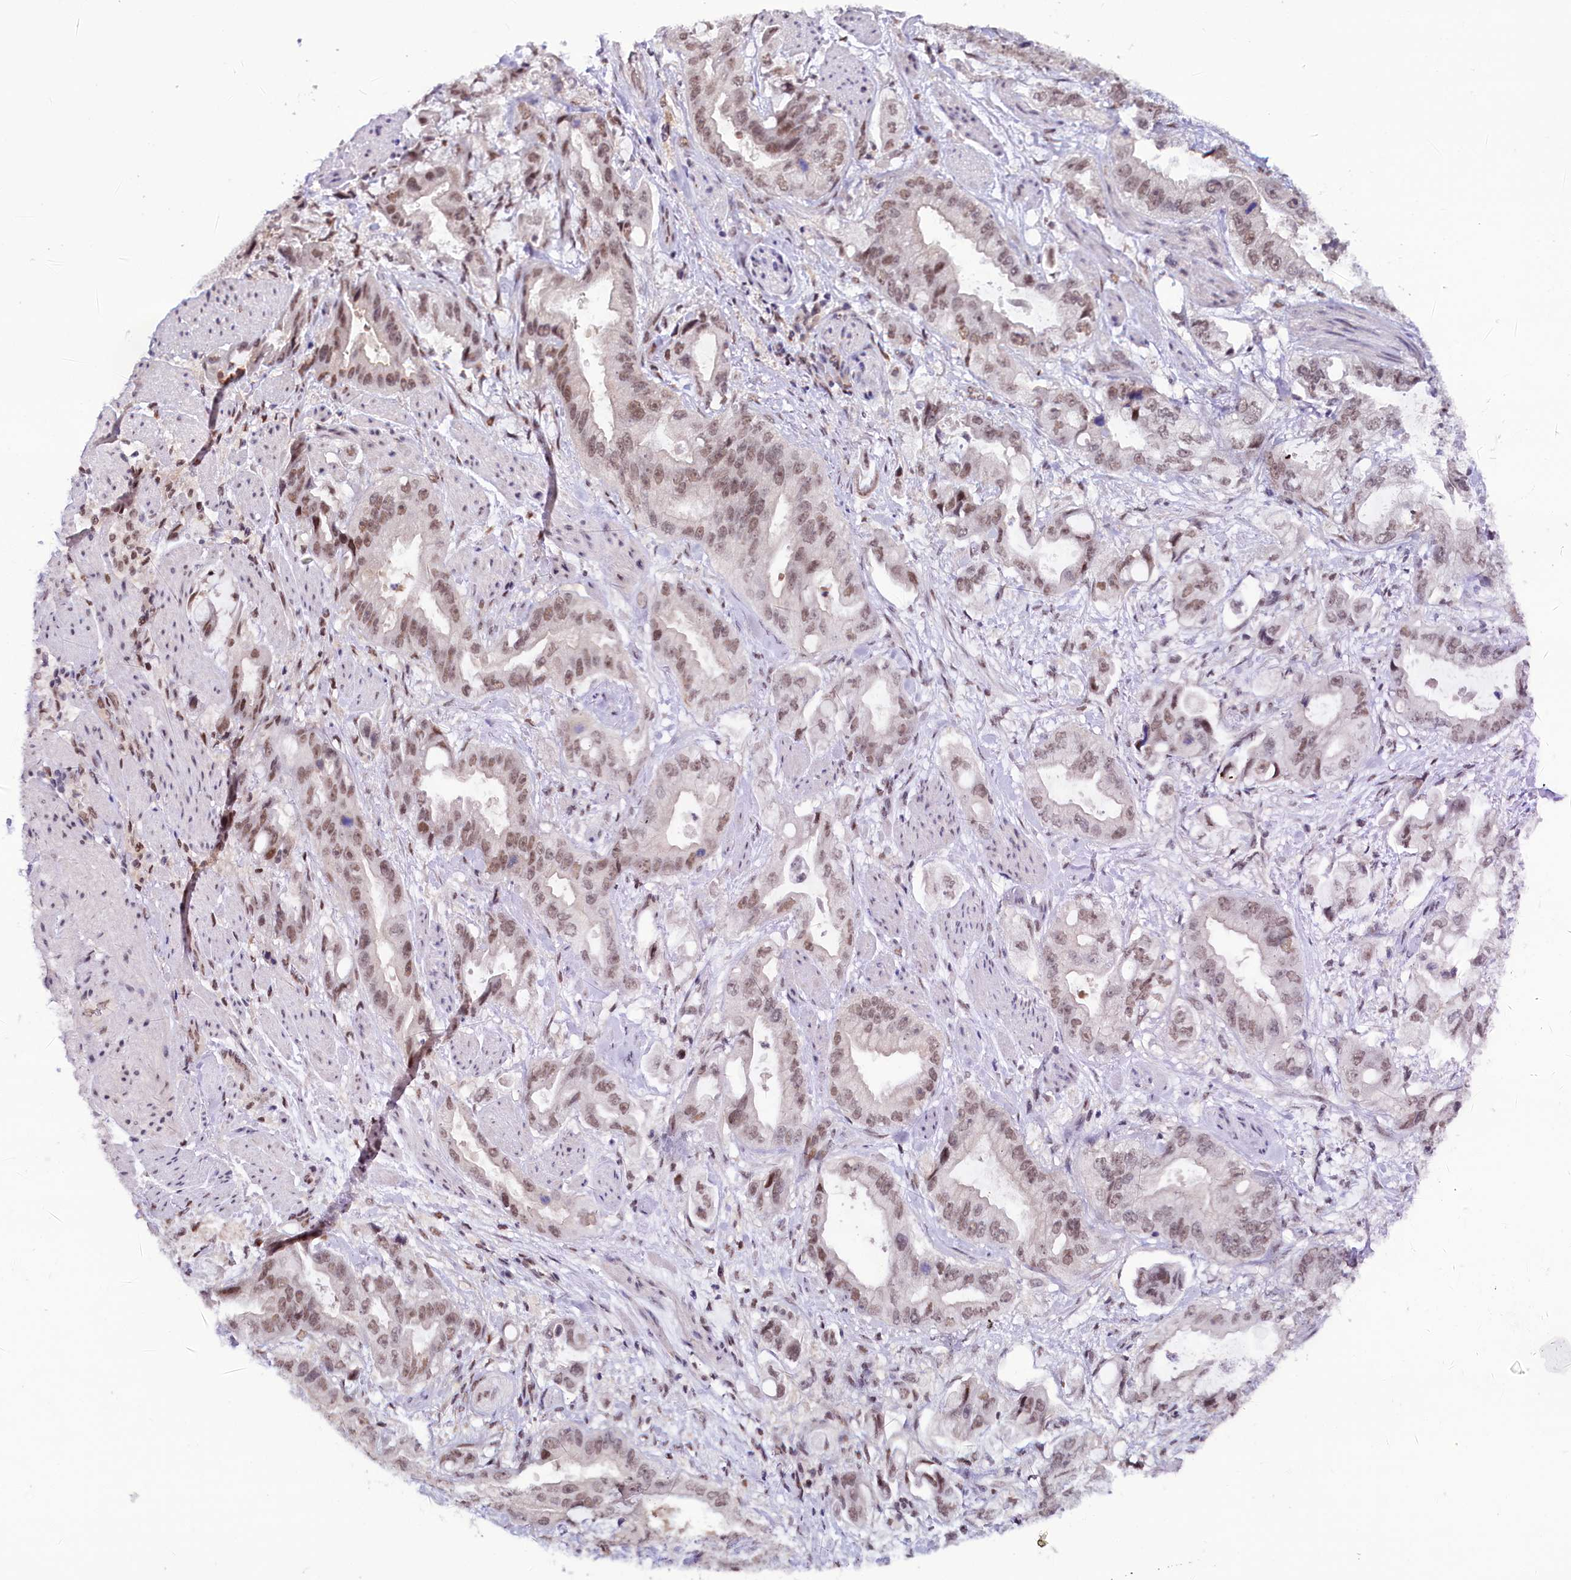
{"staining": {"intensity": "moderate", "quantity": ">75%", "location": "nuclear"}, "tissue": "stomach cancer", "cell_type": "Tumor cells", "image_type": "cancer", "snomed": [{"axis": "morphology", "description": "Adenocarcinoma, NOS"}, {"axis": "topography", "description": "Stomach"}], "caption": "The image exhibits staining of stomach adenocarcinoma, revealing moderate nuclear protein positivity (brown color) within tumor cells.", "gene": "SCAF11", "patient": {"sex": "male", "age": 62}}